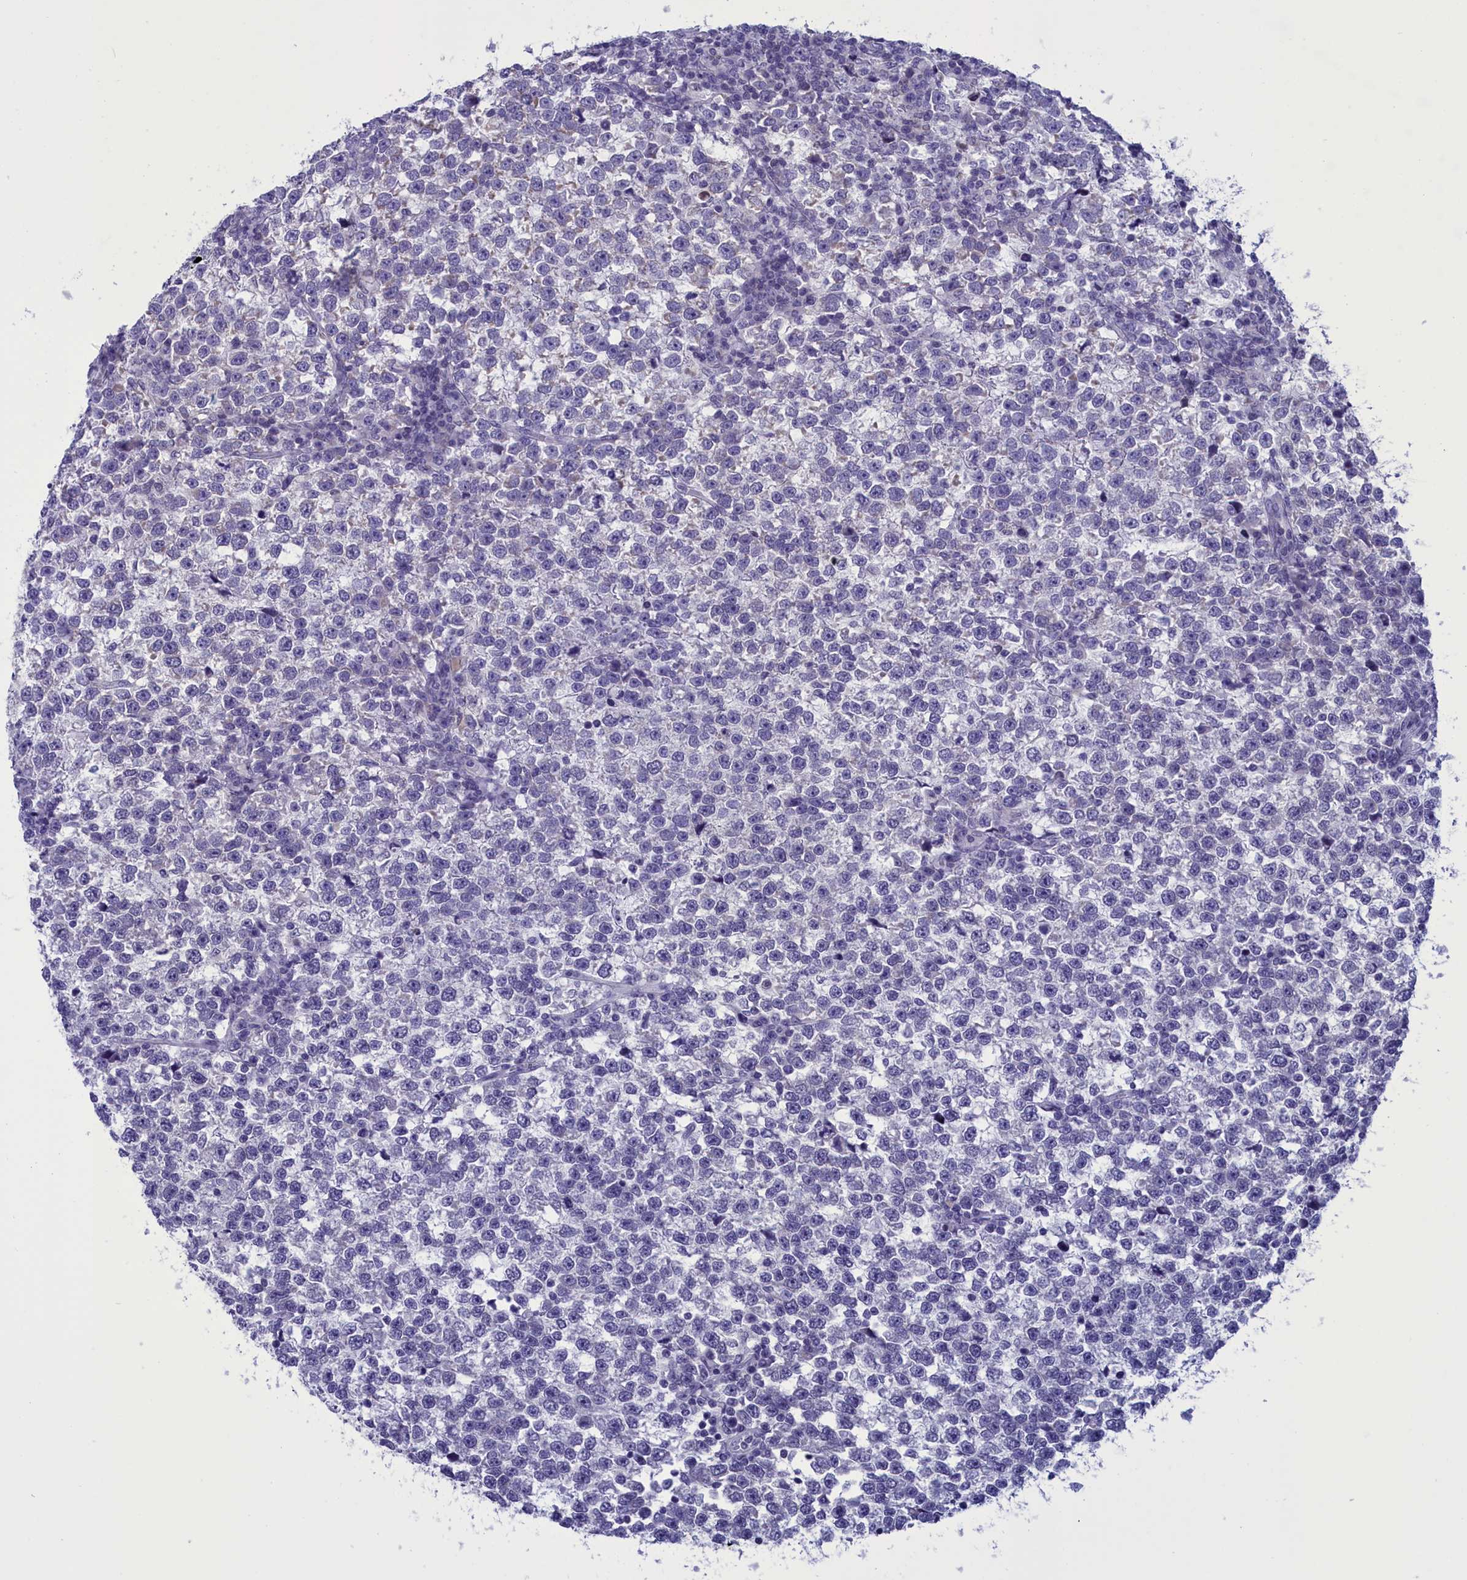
{"staining": {"intensity": "negative", "quantity": "none", "location": "none"}, "tissue": "testis cancer", "cell_type": "Tumor cells", "image_type": "cancer", "snomed": [{"axis": "morphology", "description": "Normal tissue, NOS"}, {"axis": "morphology", "description": "Seminoma, NOS"}, {"axis": "topography", "description": "Testis"}], "caption": "An immunohistochemistry (IHC) histopathology image of testis cancer (seminoma) is shown. There is no staining in tumor cells of testis cancer (seminoma).", "gene": "PARS2", "patient": {"sex": "male", "age": 43}}